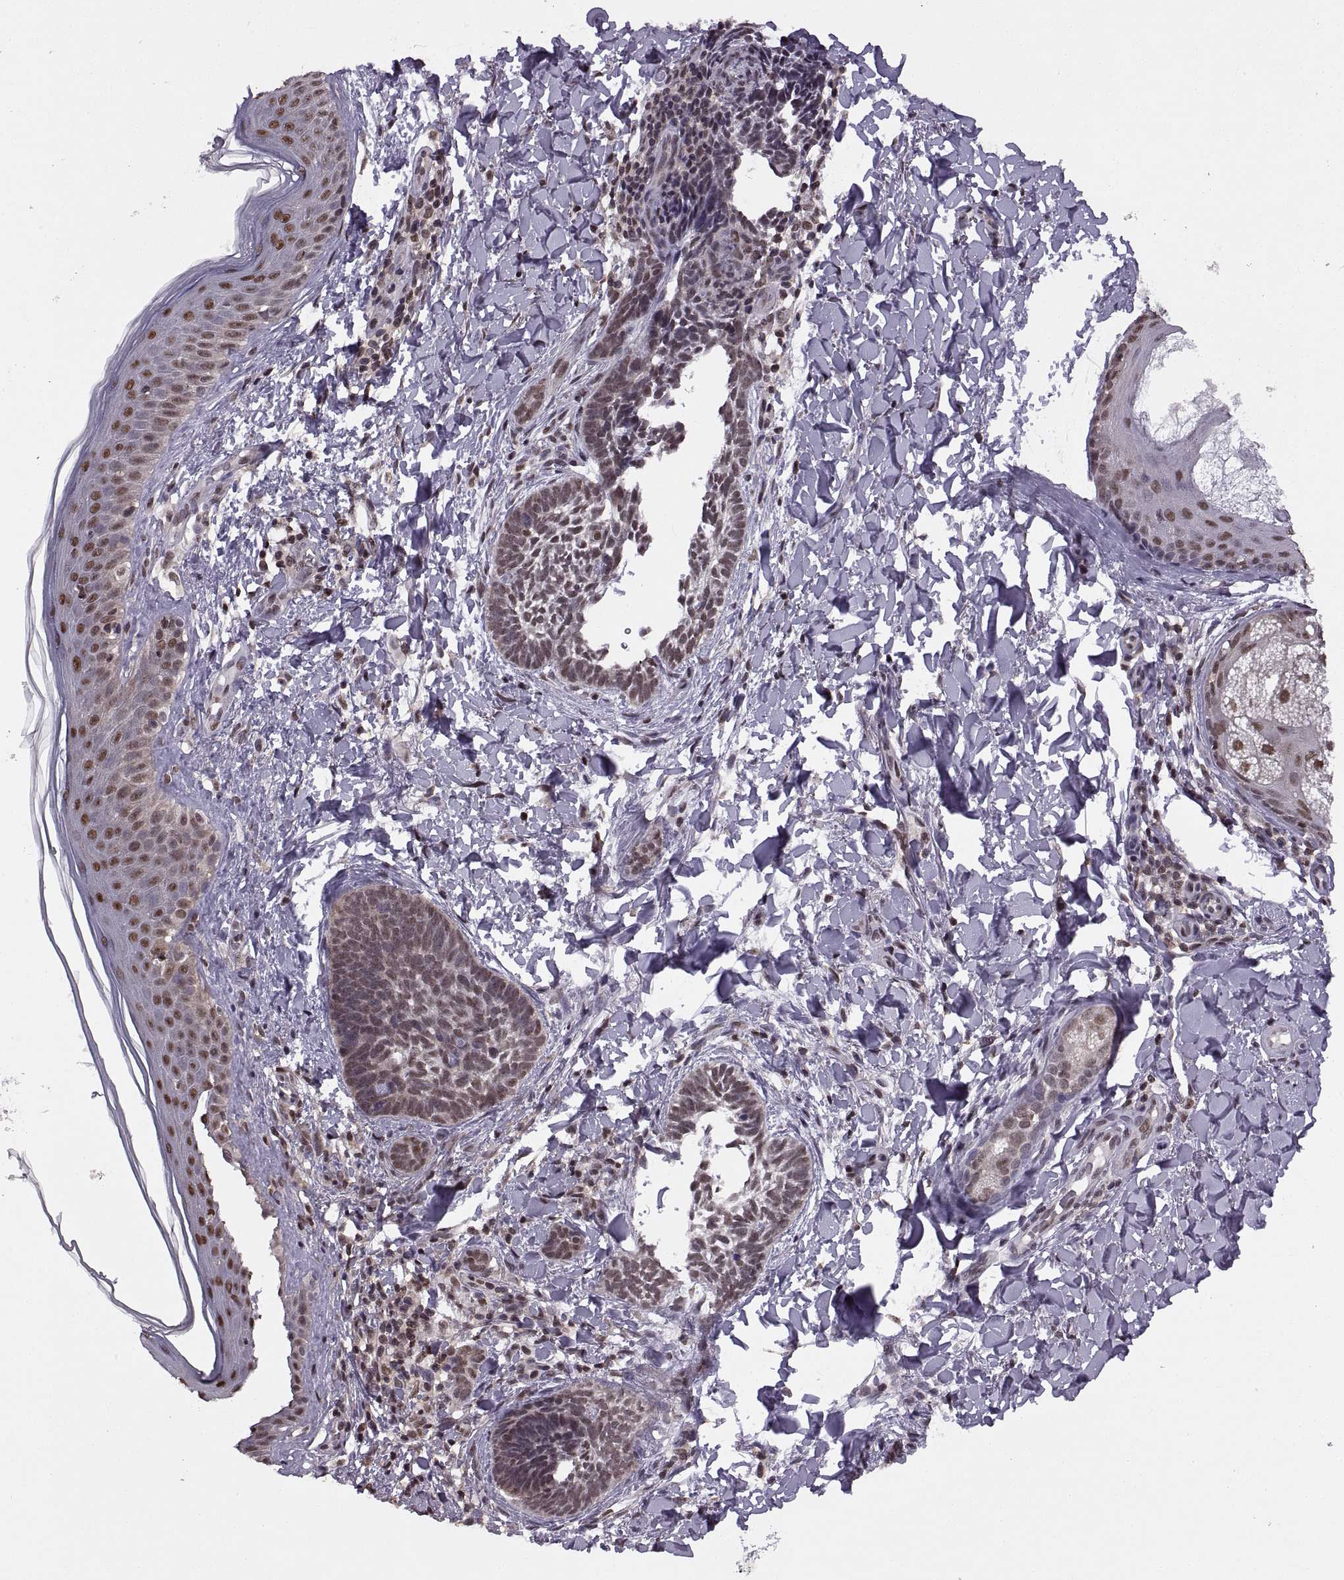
{"staining": {"intensity": "weak", "quantity": "25%-75%", "location": "nuclear"}, "tissue": "skin cancer", "cell_type": "Tumor cells", "image_type": "cancer", "snomed": [{"axis": "morphology", "description": "Normal tissue, NOS"}, {"axis": "morphology", "description": "Basal cell carcinoma"}, {"axis": "topography", "description": "Skin"}], "caption": "Immunohistochemistry (IHC) photomicrograph of neoplastic tissue: human skin cancer (basal cell carcinoma) stained using immunohistochemistry (IHC) exhibits low levels of weak protein expression localized specifically in the nuclear of tumor cells, appearing as a nuclear brown color.", "gene": "INTS3", "patient": {"sex": "male", "age": 46}}